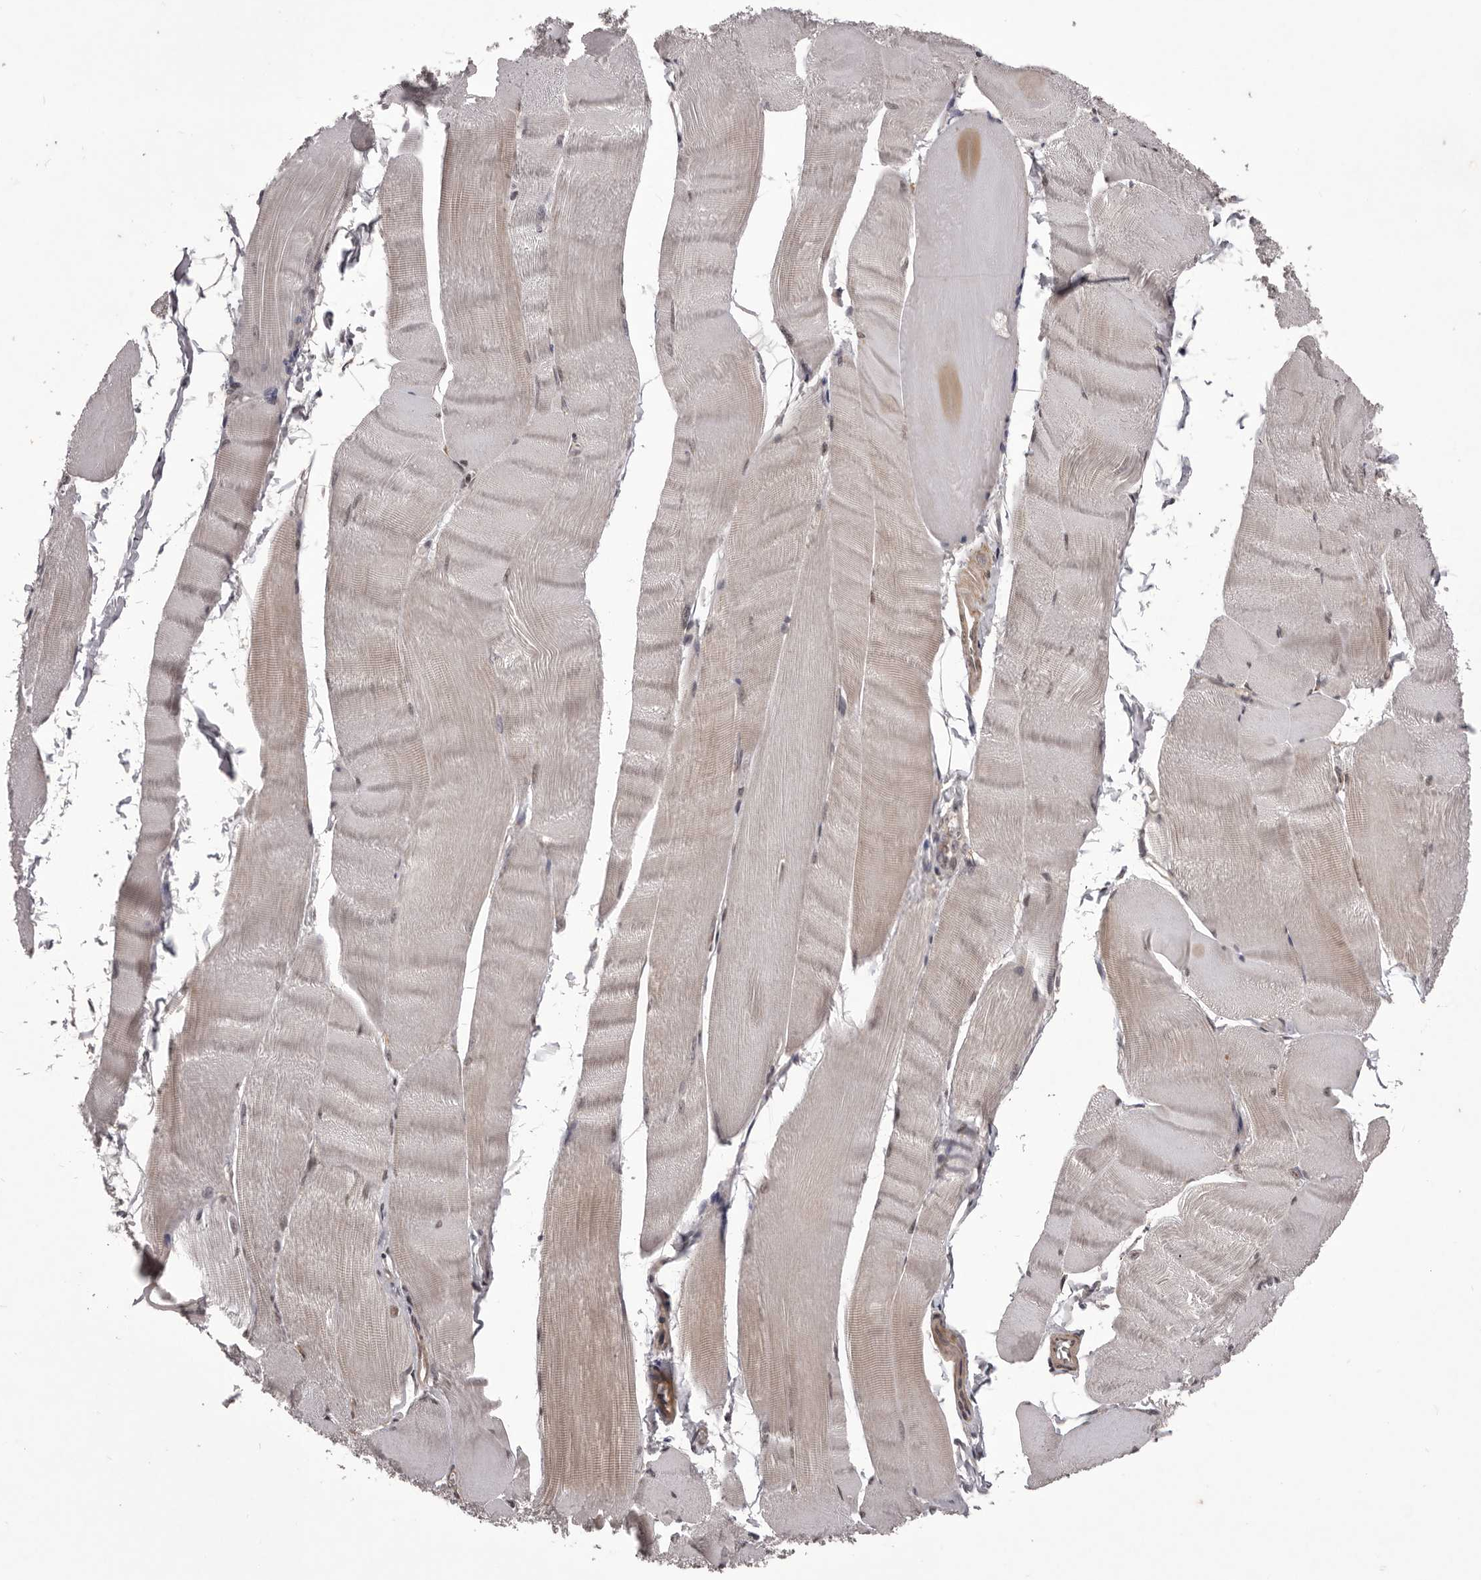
{"staining": {"intensity": "weak", "quantity": "25%-75%", "location": "cytoplasmic/membranous"}, "tissue": "skeletal muscle", "cell_type": "Myocytes", "image_type": "normal", "snomed": [{"axis": "morphology", "description": "Normal tissue, NOS"}, {"axis": "morphology", "description": "Basal cell carcinoma"}, {"axis": "topography", "description": "Skeletal muscle"}], "caption": "Protein expression analysis of benign human skeletal muscle reveals weak cytoplasmic/membranous positivity in approximately 25%-75% of myocytes. (DAB (3,3'-diaminobenzidine) IHC, brown staining for protein, blue staining for nuclei).", "gene": "CELF3", "patient": {"sex": "female", "age": 64}}